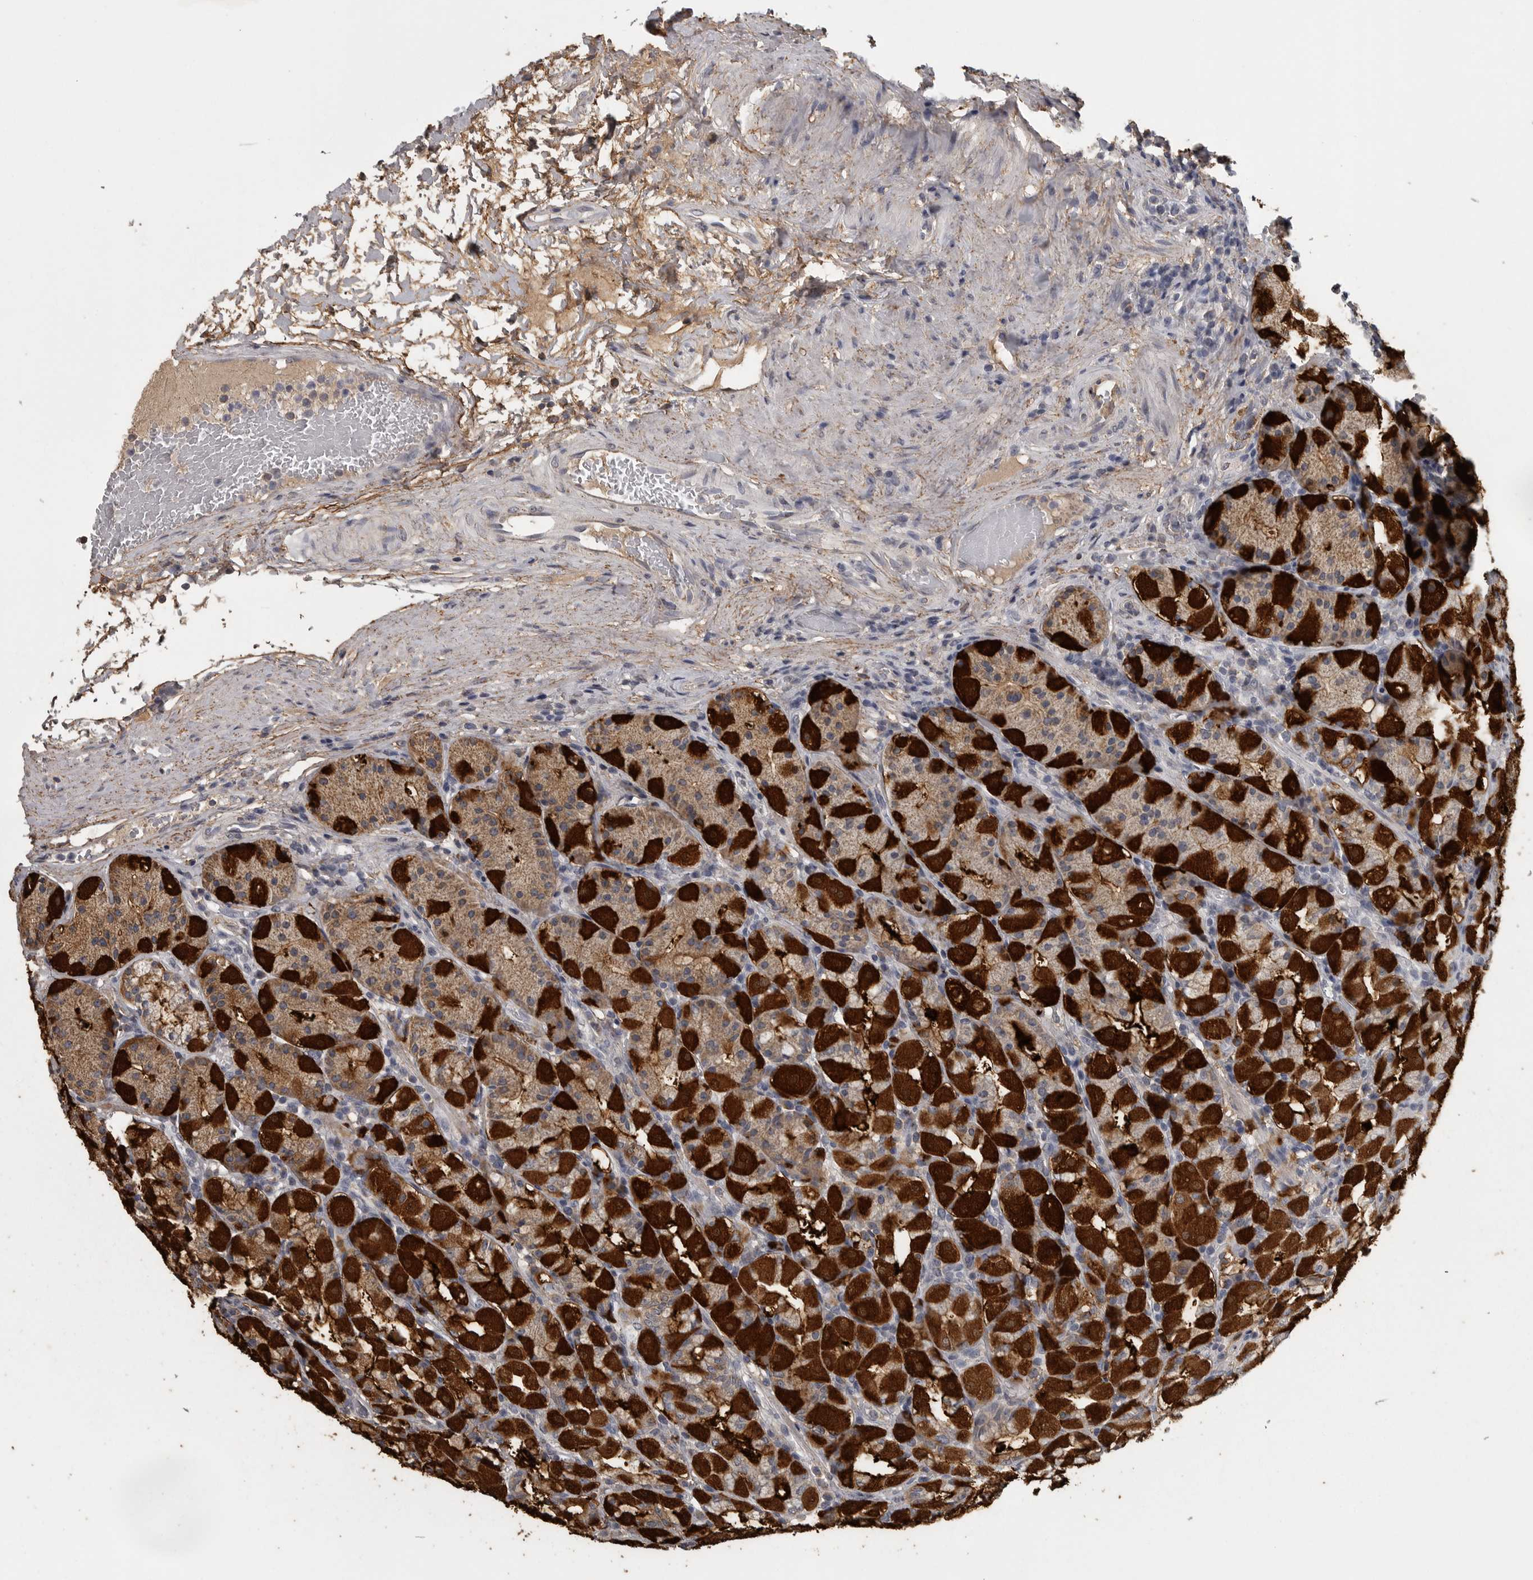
{"staining": {"intensity": "strong", "quantity": "25%-75%", "location": "cytoplasmic/membranous"}, "tissue": "stomach", "cell_type": "Glandular cells", "image_type": "normal", "snomed": [{"axis": "morphology", "description": "Normal tissue, NOS"}, {"axis": "topography", "description": "Stomach, lower"}], "caption": "High-magnification brightfield microscopy of normal stomach stained with DAB (3,3'-diaminobenzidine) (brown) and counterstained with hematoxylin (blue). glandular cells exhibit strong cytoplasmic/membranous staining is present in approximately25%-75% of cells. The staining was performed using DAB to visualize the protein expression in brown, while the nuclei were stained in blue with hematoxylin (Magnification: 20x).", "gene": "FRK", "patient": {"sex": "female", "age": 56}}